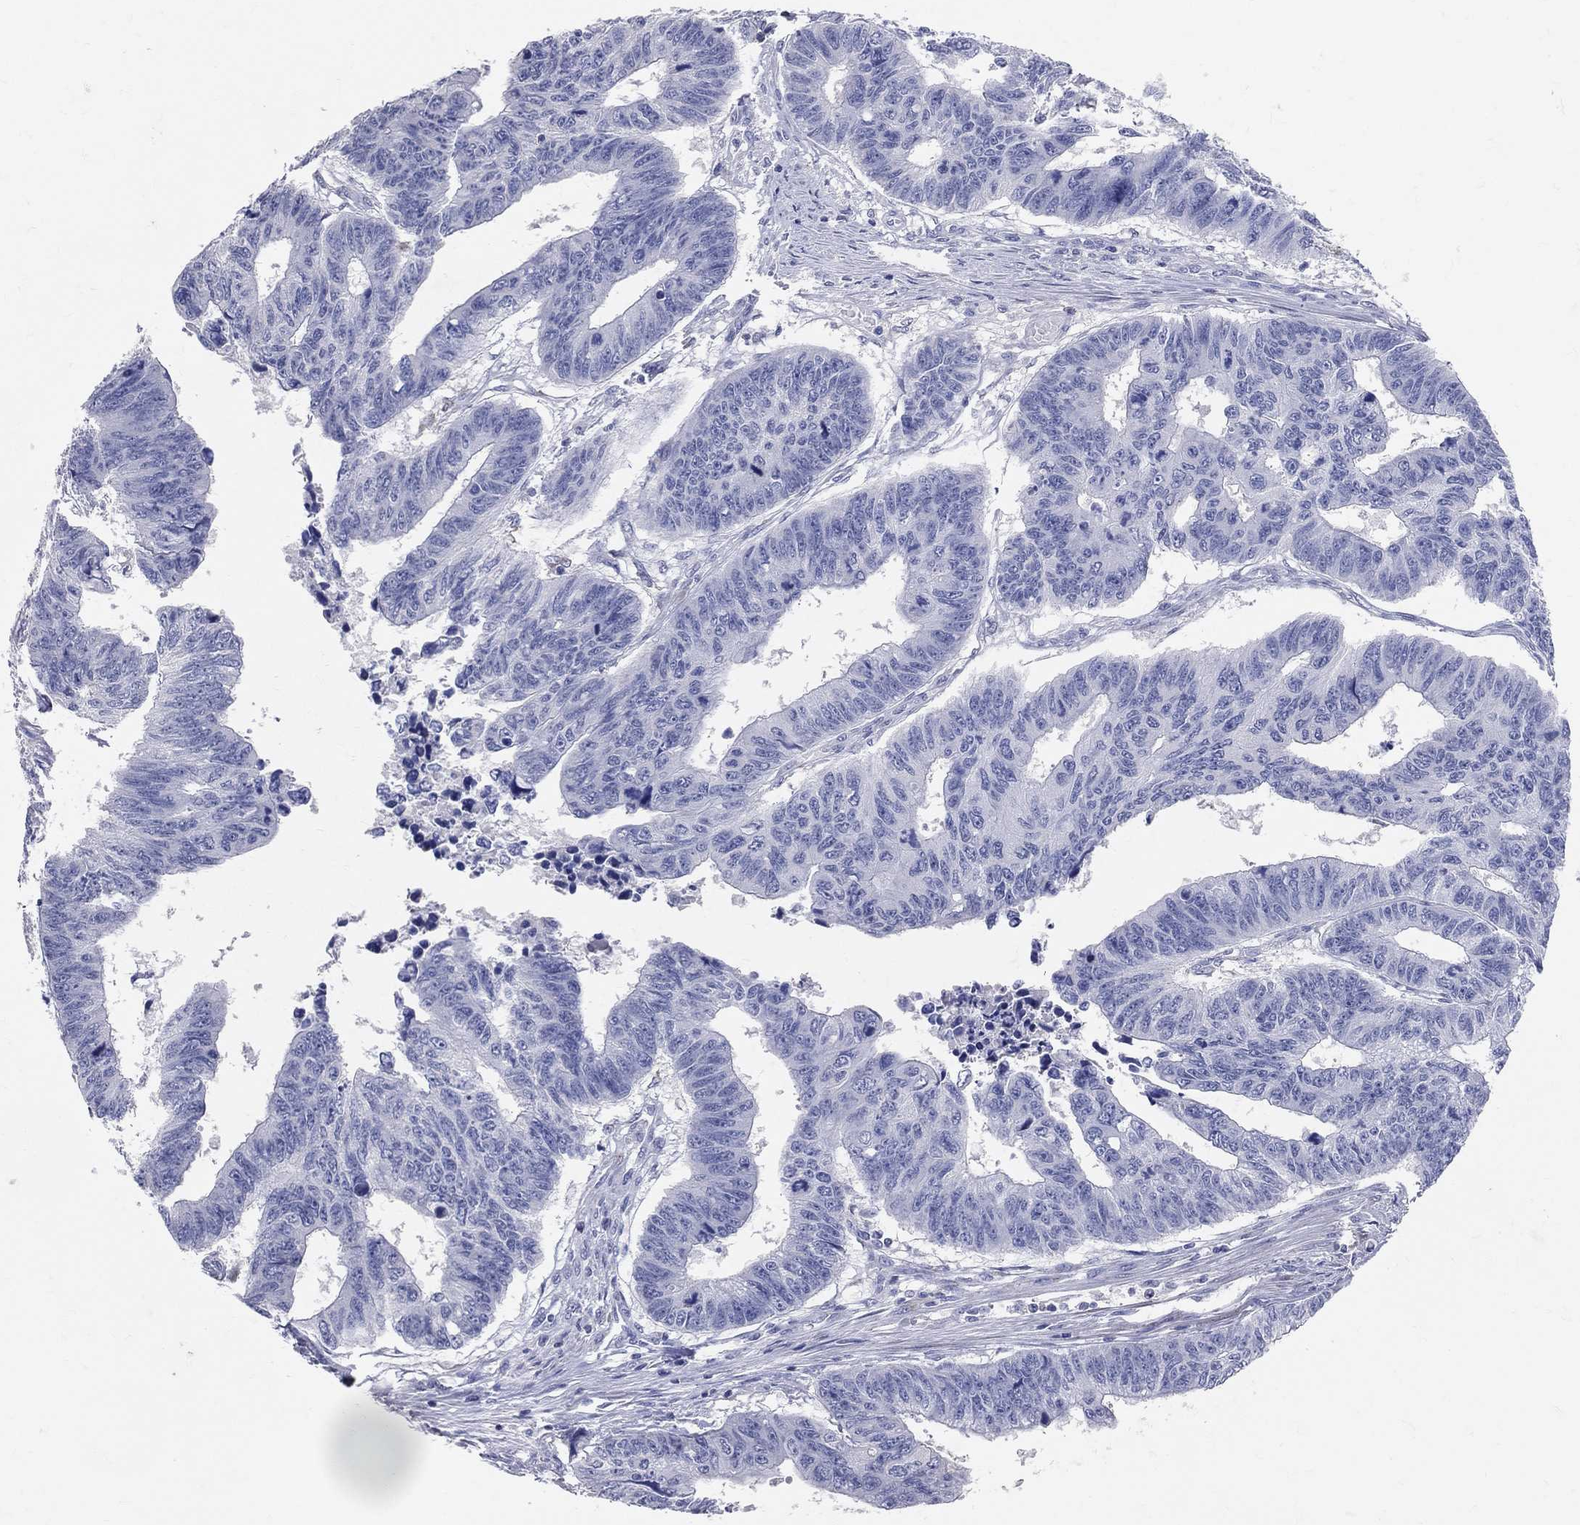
{"staining": {"intensity": "negative", "quantity": "none", "location": "none"}, "tissue": "colorectal cancer", "cell_type": "Tumor cells", "image_type": "cancer", "snomed": [{"axis": "morphology", "description": "Adenocarcinoma, NOS"}, {"axis": "topography", "description": "Rectum"}], "caption": "Histopathology image shows no significant protein staining in tumor cells of colorectal cancer. (Brightfield microscopy of DAB (3,3'-diaminobenzidine) IHC at high magnification).", "gene": "LAT", "patient": {"sex": "female", "age": 85}}